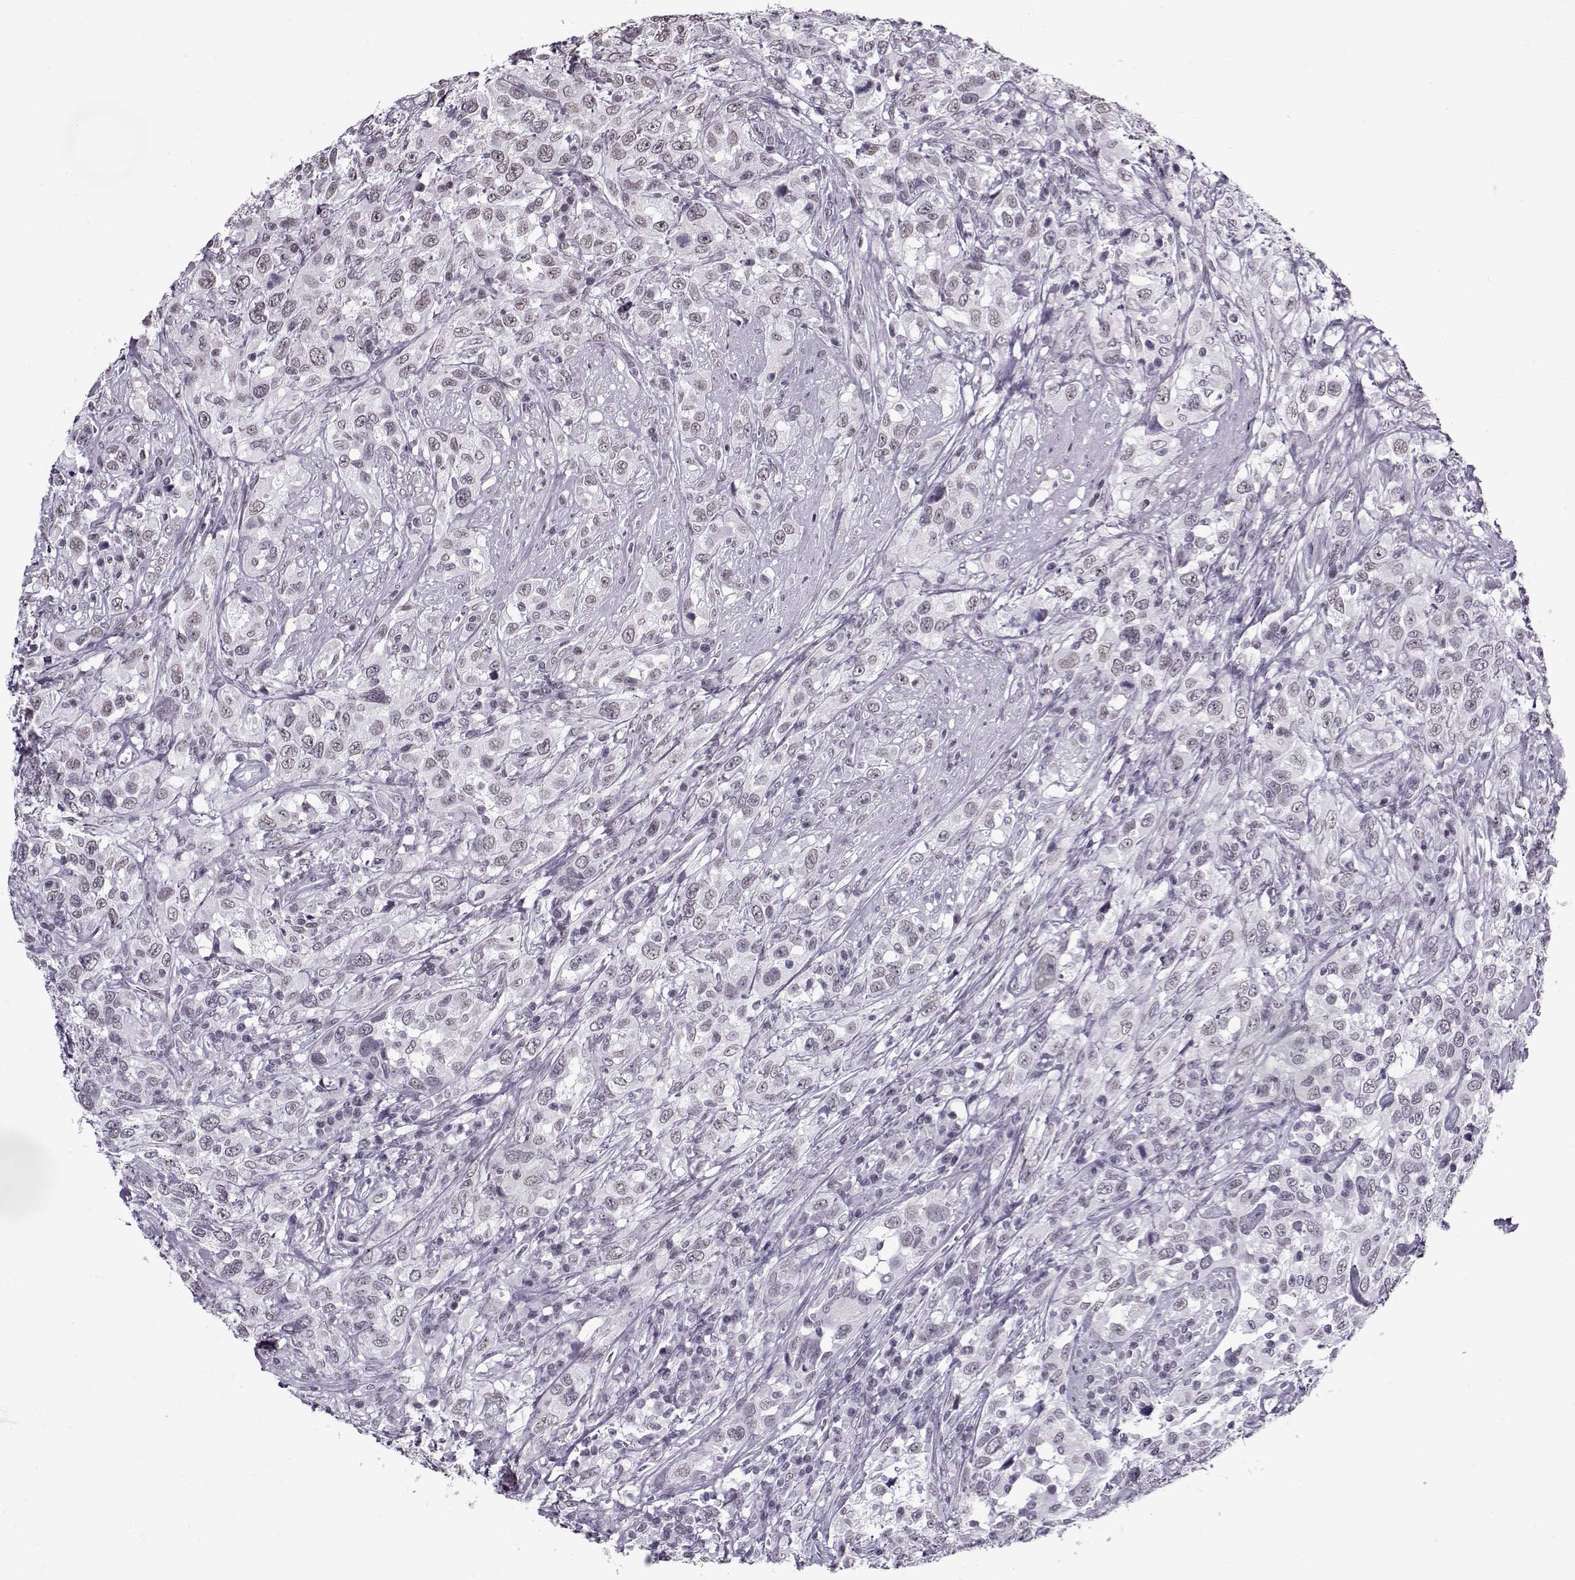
{"staining": {"intensity": "weak", "quantity": "<25%", "location": "nuclear"}, "tissue": "urothelial cancer", "cell_type": "Tumor cells", "image_type": "cancer", "snomed": [{"axis": "morphology", "description": "Urothelial carcinoma, NOS"}, {"axis": "morphology", "description": "Urothelial carcinoma, High grade"}, {"axis": "topography", "description": "Urinary bladder"}], "caption": "Immunohistochemical staining of transitional cell carcinoma displays no significant positivity in tumor cells.", "gene": "PRMT8", "patient": {"sex": "female", "age": 64}}